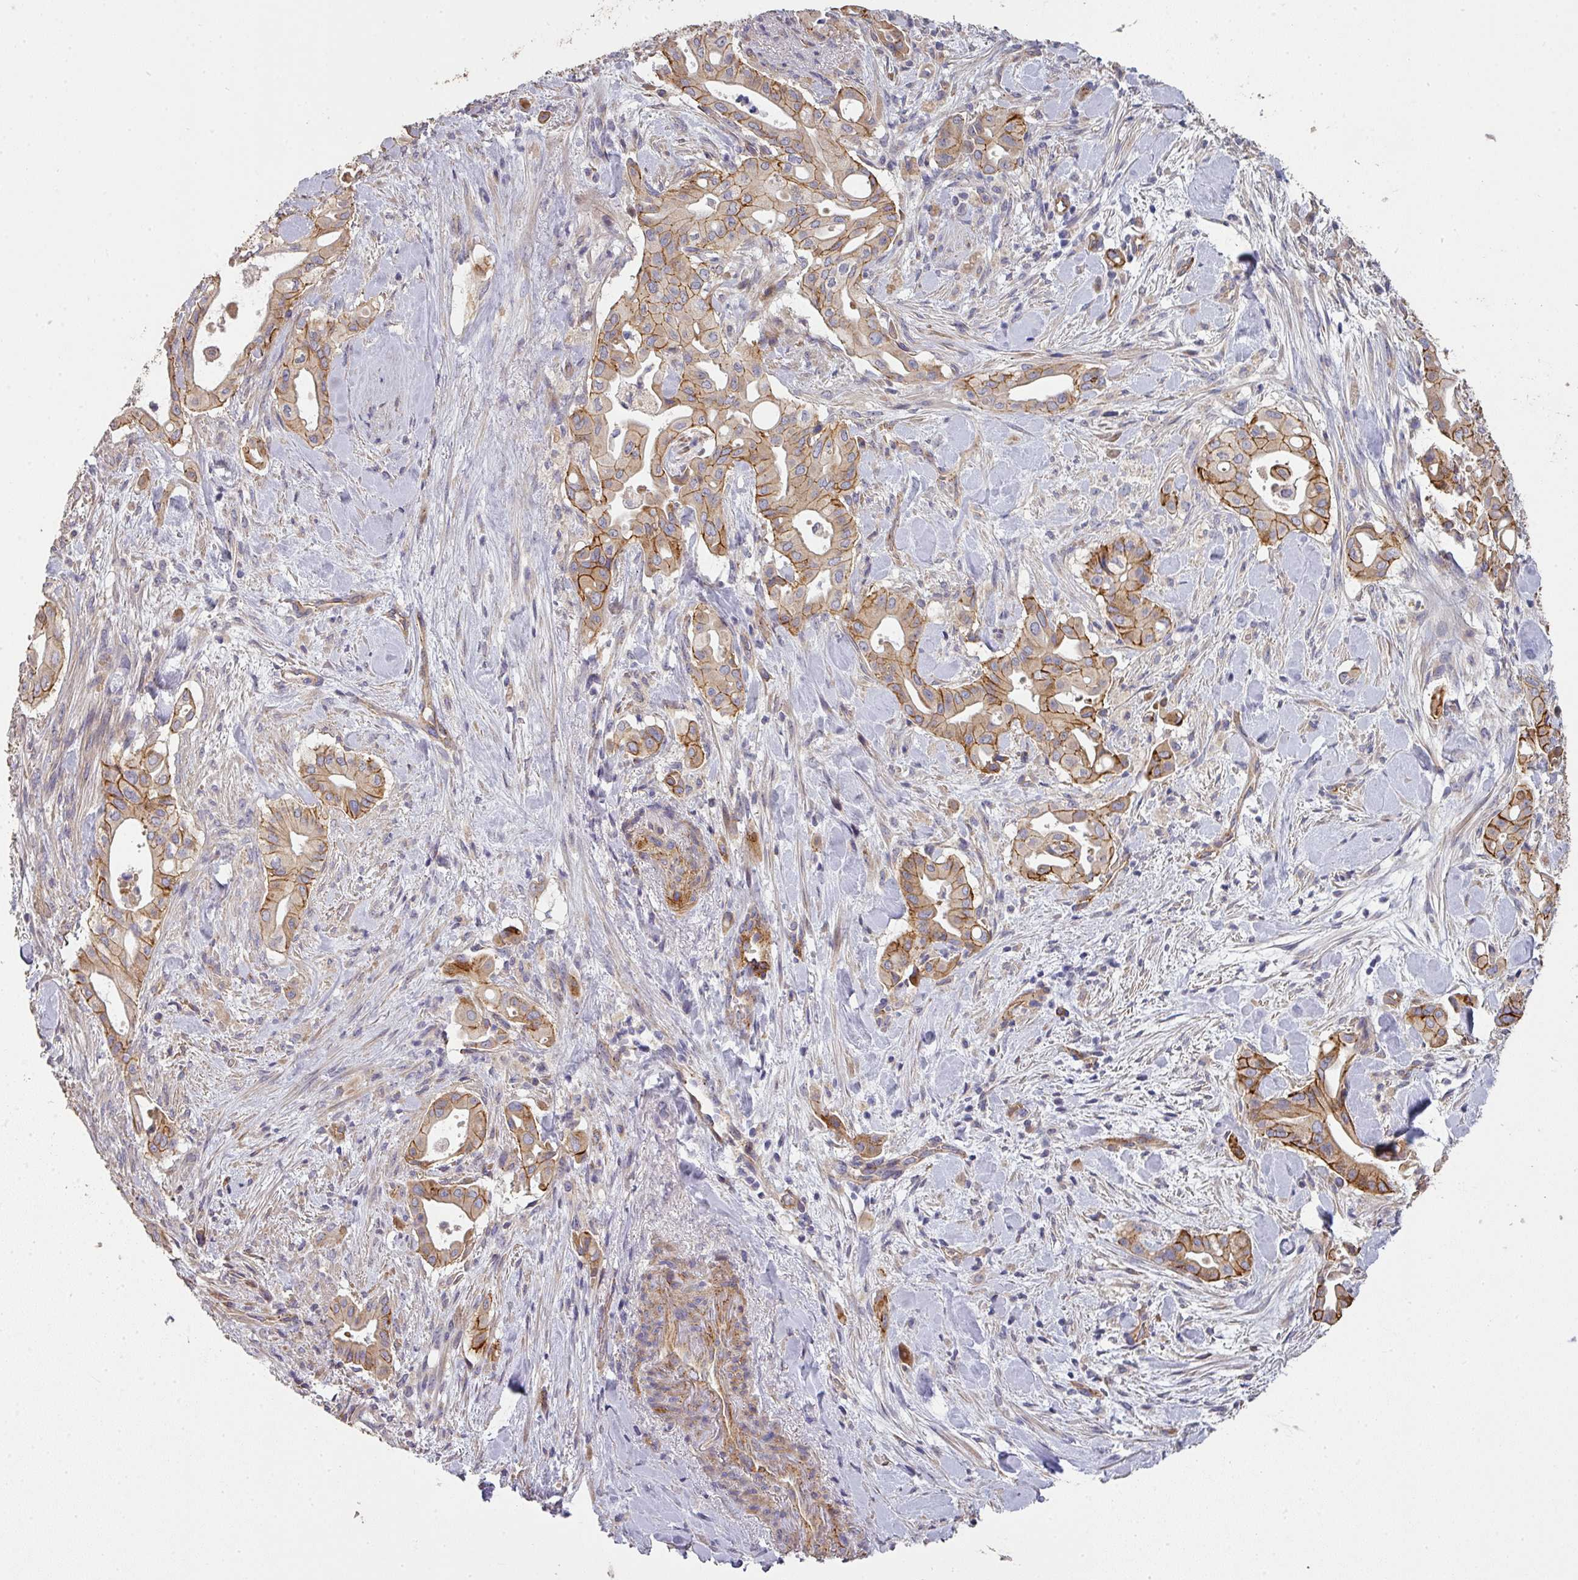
{"staining": {"intensity": "moderate", "quantity": ">75%", "location": "cytoplasmic/membranous"}, "tissue": "liver cancer", "cell_type": "Tumor cells", "image_type": "cancer", "snomed": [{"axis": "morphology", "description": "Cholangiocarcinoma"}, {"axis": "topography", "description": "Liver"}], "caption": "Immunohistochemistry (IHC) staining of liver cancer, which shows medium levels of moderate cytoplasmic/membranous expression in approximately >75% of tumor cells indicating moderate cytoplasmic/membranous protein expression. The staining was performed using DAB (3,3'-diaminobenzidine) (brown) for protein detection and nuclei were counterstained in hematoxylin (blue).", "gene": "PCDH1", "patient": {"sex": "female", "age": 68}}